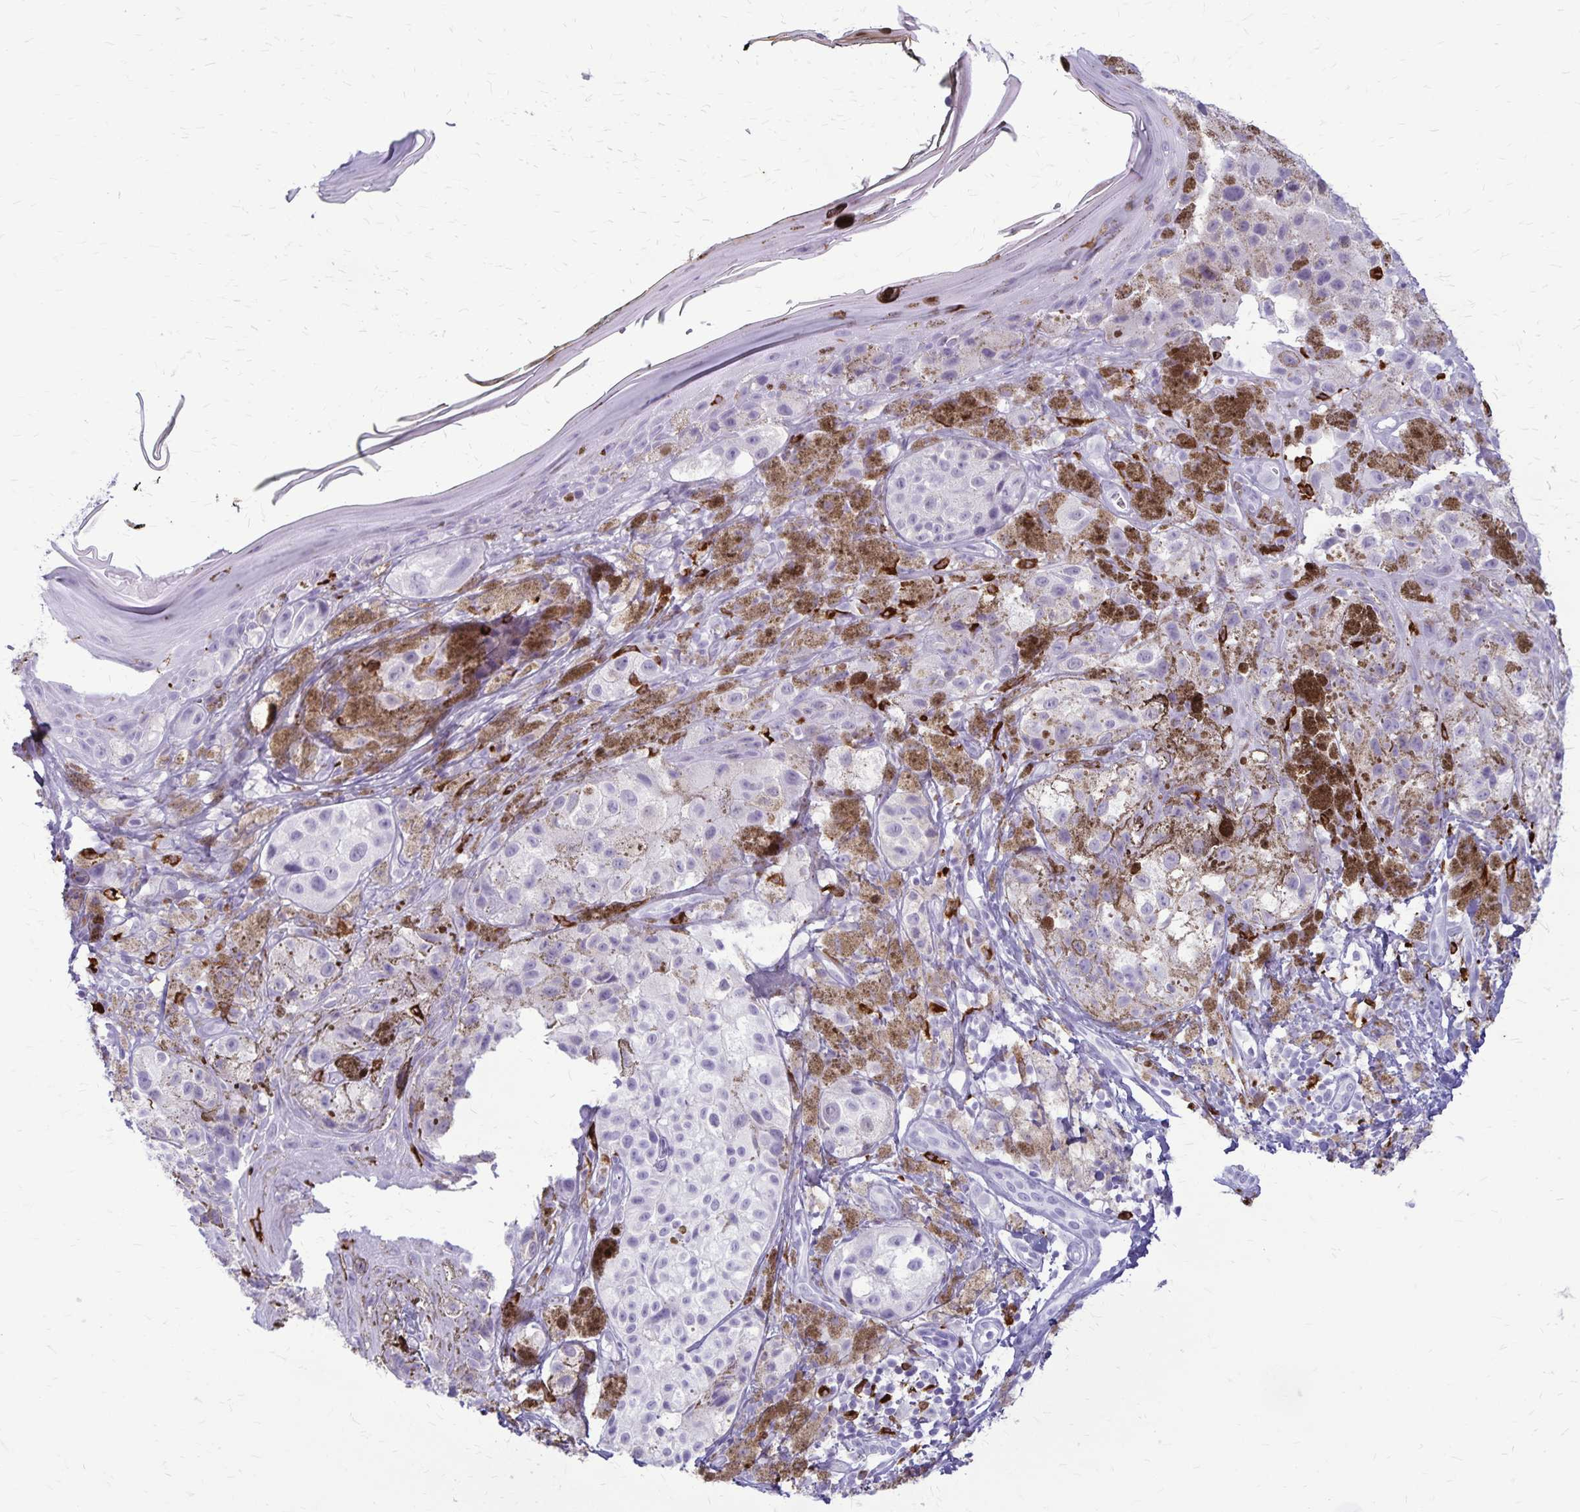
{"staining": {"intensity": "negative", "quantity": "none", "location": "none"}, "tissue": "melanoma", "cell_type": "Tumor cells", "image_type": "cancer", "snomed": [{"axis": "morphology", "description": "Malignant melanoma, NOS"}, {"axis": "topography", "description": "Skin"}], "caption": "Immunohistochemistry (IHC) of human malignant melanoma exhibits no staining in tumor cells.", "gene": "RTN1", "patient": {"sex": "male", "age": 61}}